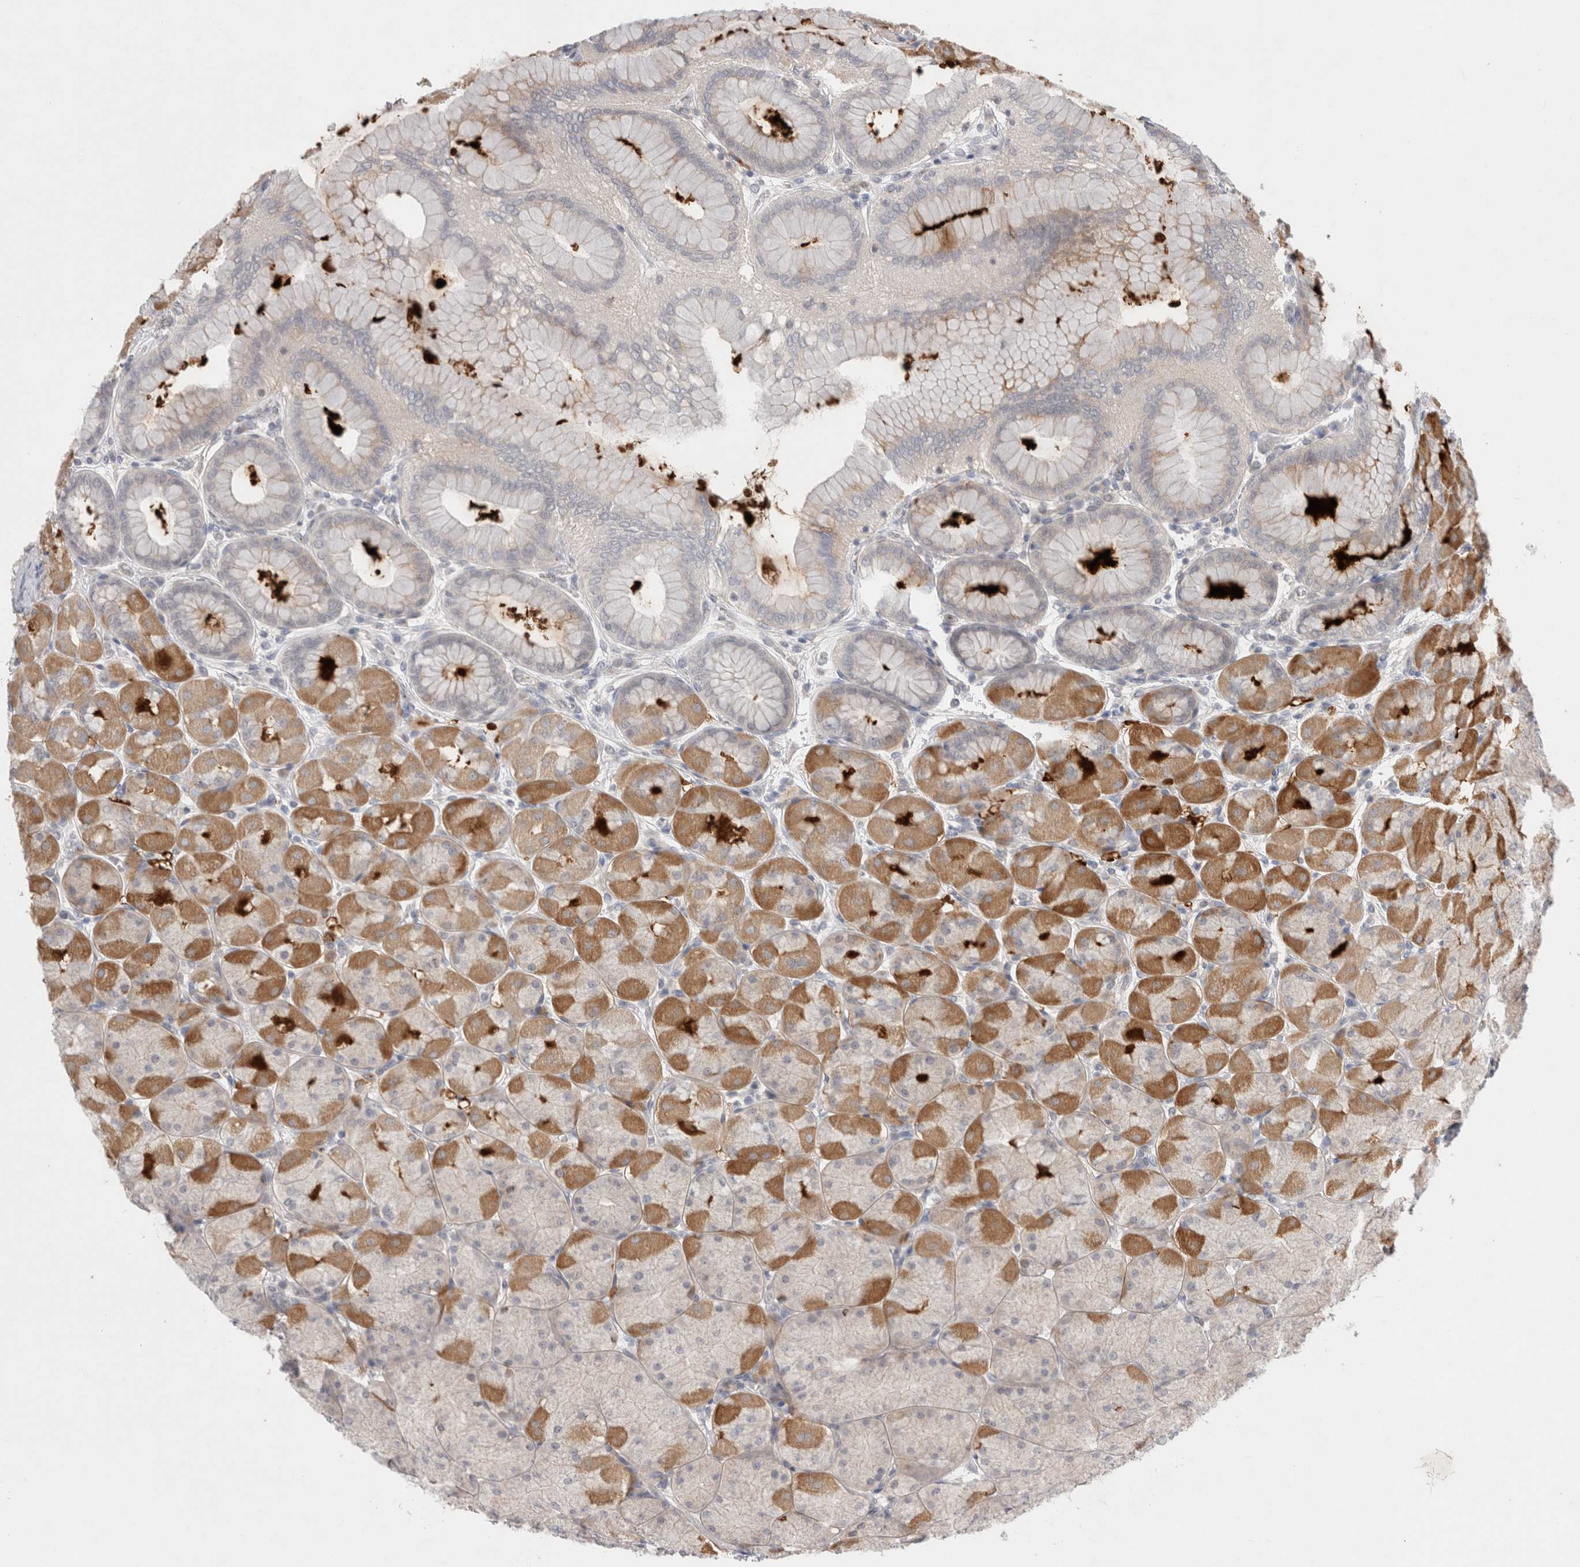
{"staining": {"intensity": "moderate", "quantity": ">75%", "location": "cytoplasmic/membranous"}, "tissue": "stomach", "cell_type": "Glandular cells", "image_type": "normal", "snomed": [{"axis": "morphology", "description": "Normal tissue, NOS"}, {"axis": "topography", "description": "Stomach, upper"}], "caption": "Human stomach stained for a protein (brown) demonstrates moderate cytoplasmic/membranous positive expression in approximately >75% of glandular cells.", "gene": "BICD2", "patient": {"sex": "female", "age": 56}}